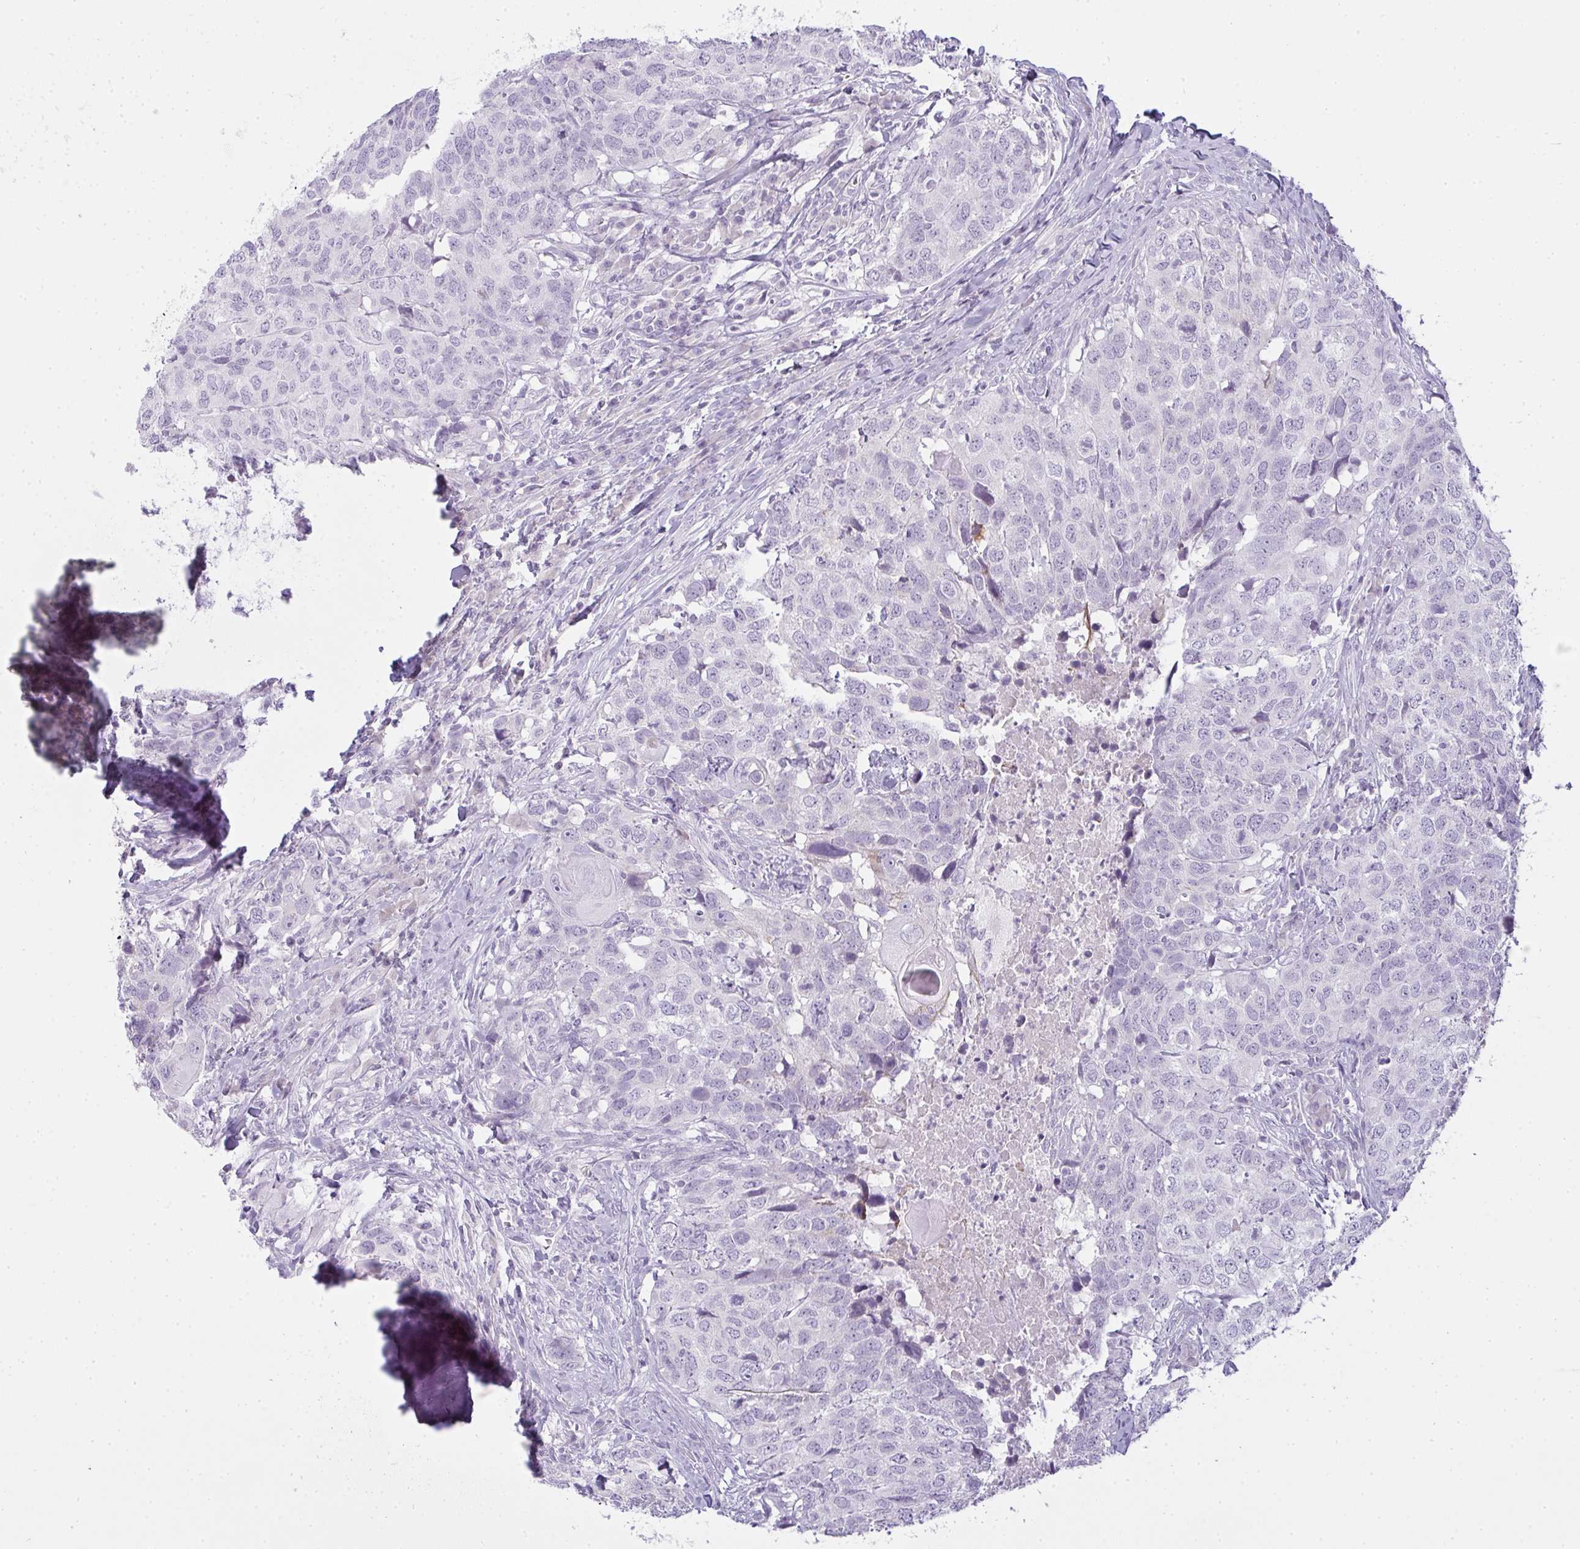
{"staining": {"intensity": "negative", "quantity": "none", "location": "none"}, "tissue": "head and neck cancer", "cell_type": "Tumor cells", "image_type": "cancer", "snomed": [{"axis": "morphology", "description": "Normal tissue, NOS"}, {"axis": "morphology", "description": "Squamous cell carcinoma, NOS"}, {"axis": "topography", "description": "Skeletal muscle"}, {"axis": "topography", "description": "Vascular tissue"}, {"axis": "topography", "description": "Peripheral nerve tissue"}, {"axis": "topography", "description": "Head-Neck"}], "caption": "Immunohistochemistry (IHC) micrograph of head and neck squamous cell carcinoma stained for a protein (brown), which reveals no staining in tumor cells.", "gene": "SIRPB2", "patient": {"sex": "male", "age": 66}}